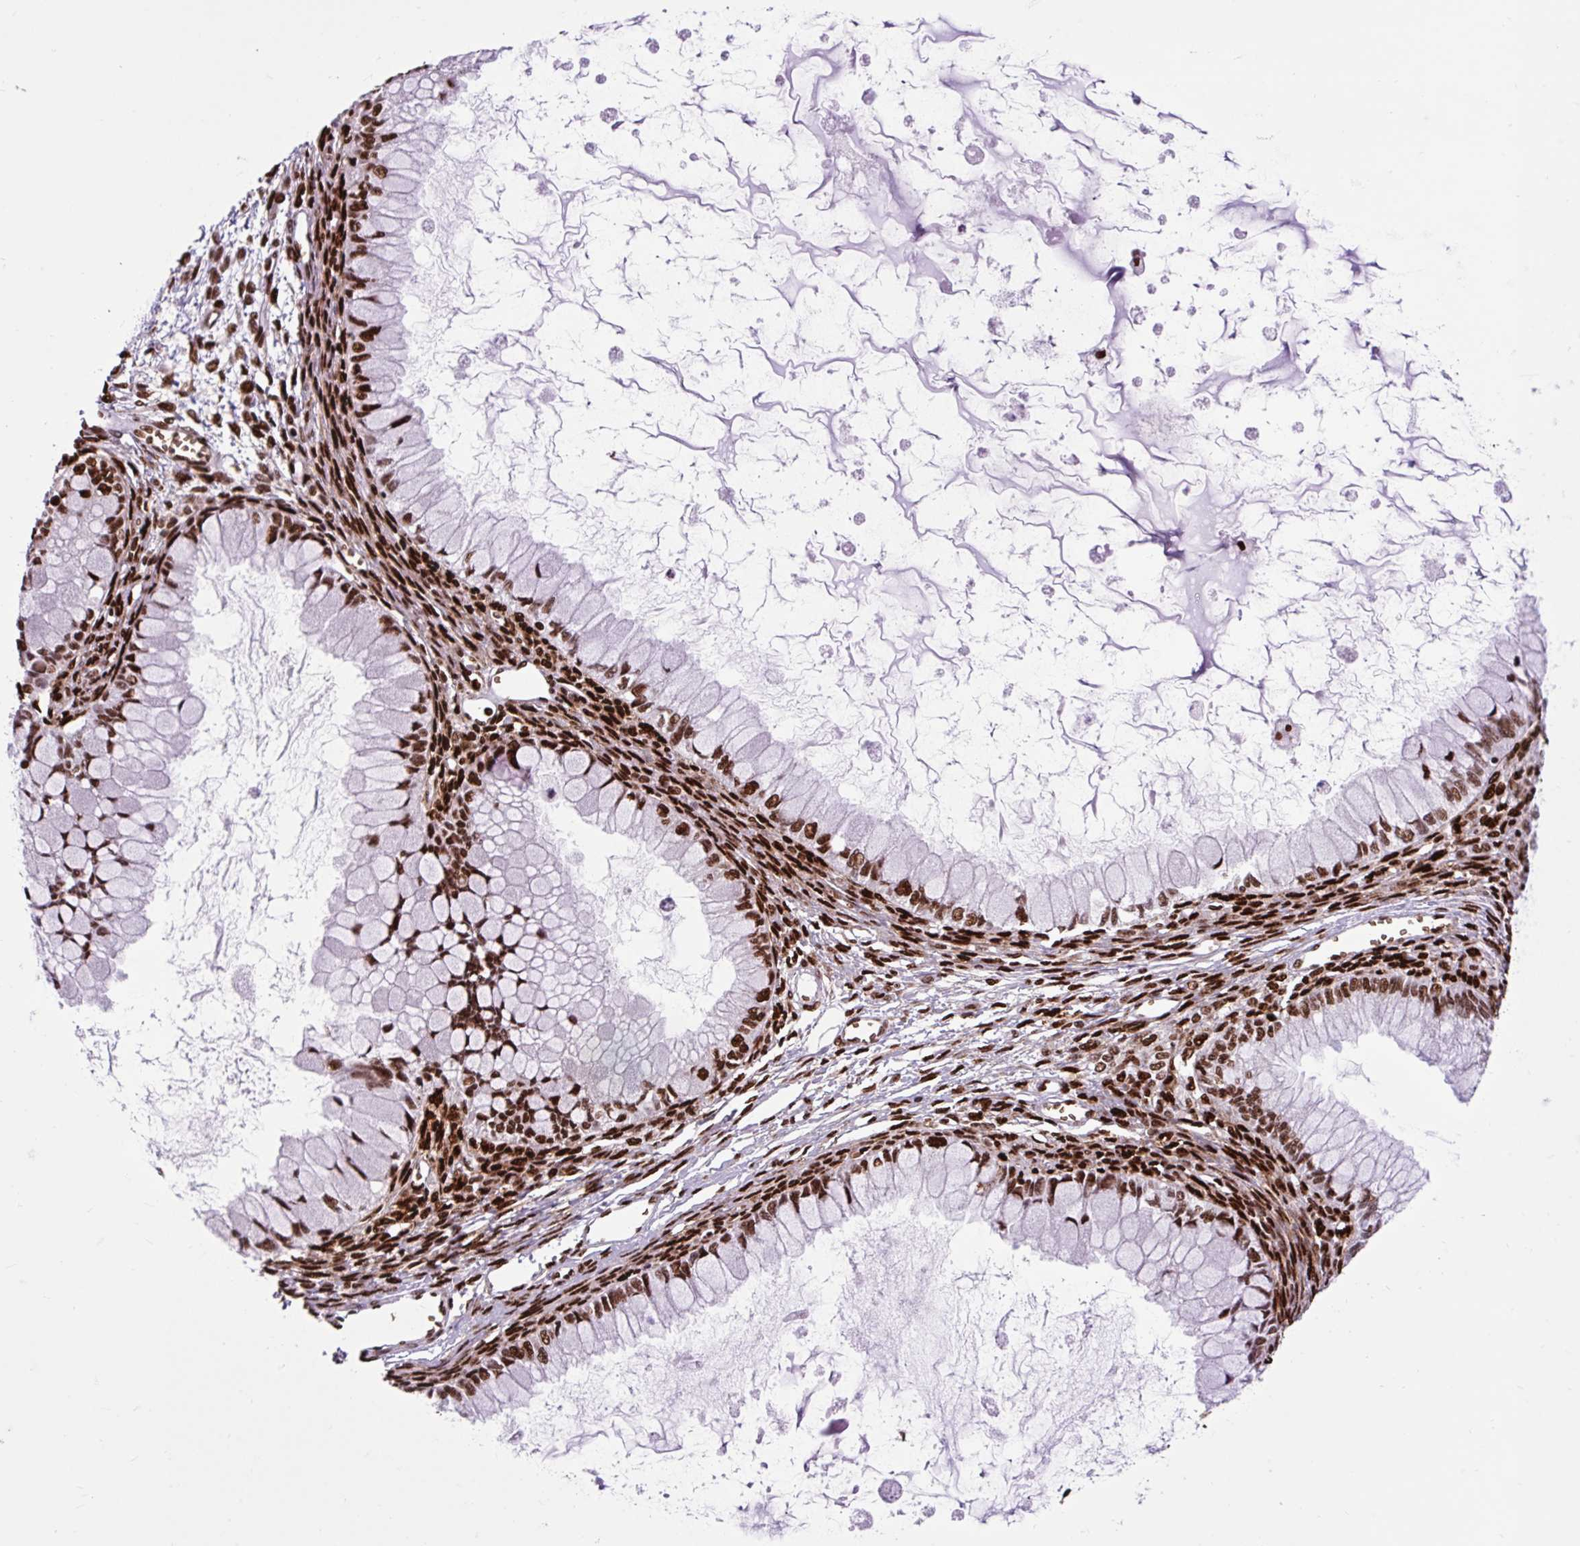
{"staining": {"intensity": "strong", "quantity": ">75%", "location": "nuclear"}, "tissue": "ovarian cancer", "cell_type": "Tumor cells", "image_type": "cancer", "snomed": [{"axis": "morphology", "description": "Cystadenocarcinoma, mucinous, NOS"}, {"axis": "topography", "description": "Ovary"}], "caption": "Brown immunohistochemical staining in human ovarian cancer (mucinous cystadenocarcinoma) exhibits strong nuclear positivity in about >75% of tumor cells.", "gene": "FUS", "patient": {"sex": "female", "age": 34}}